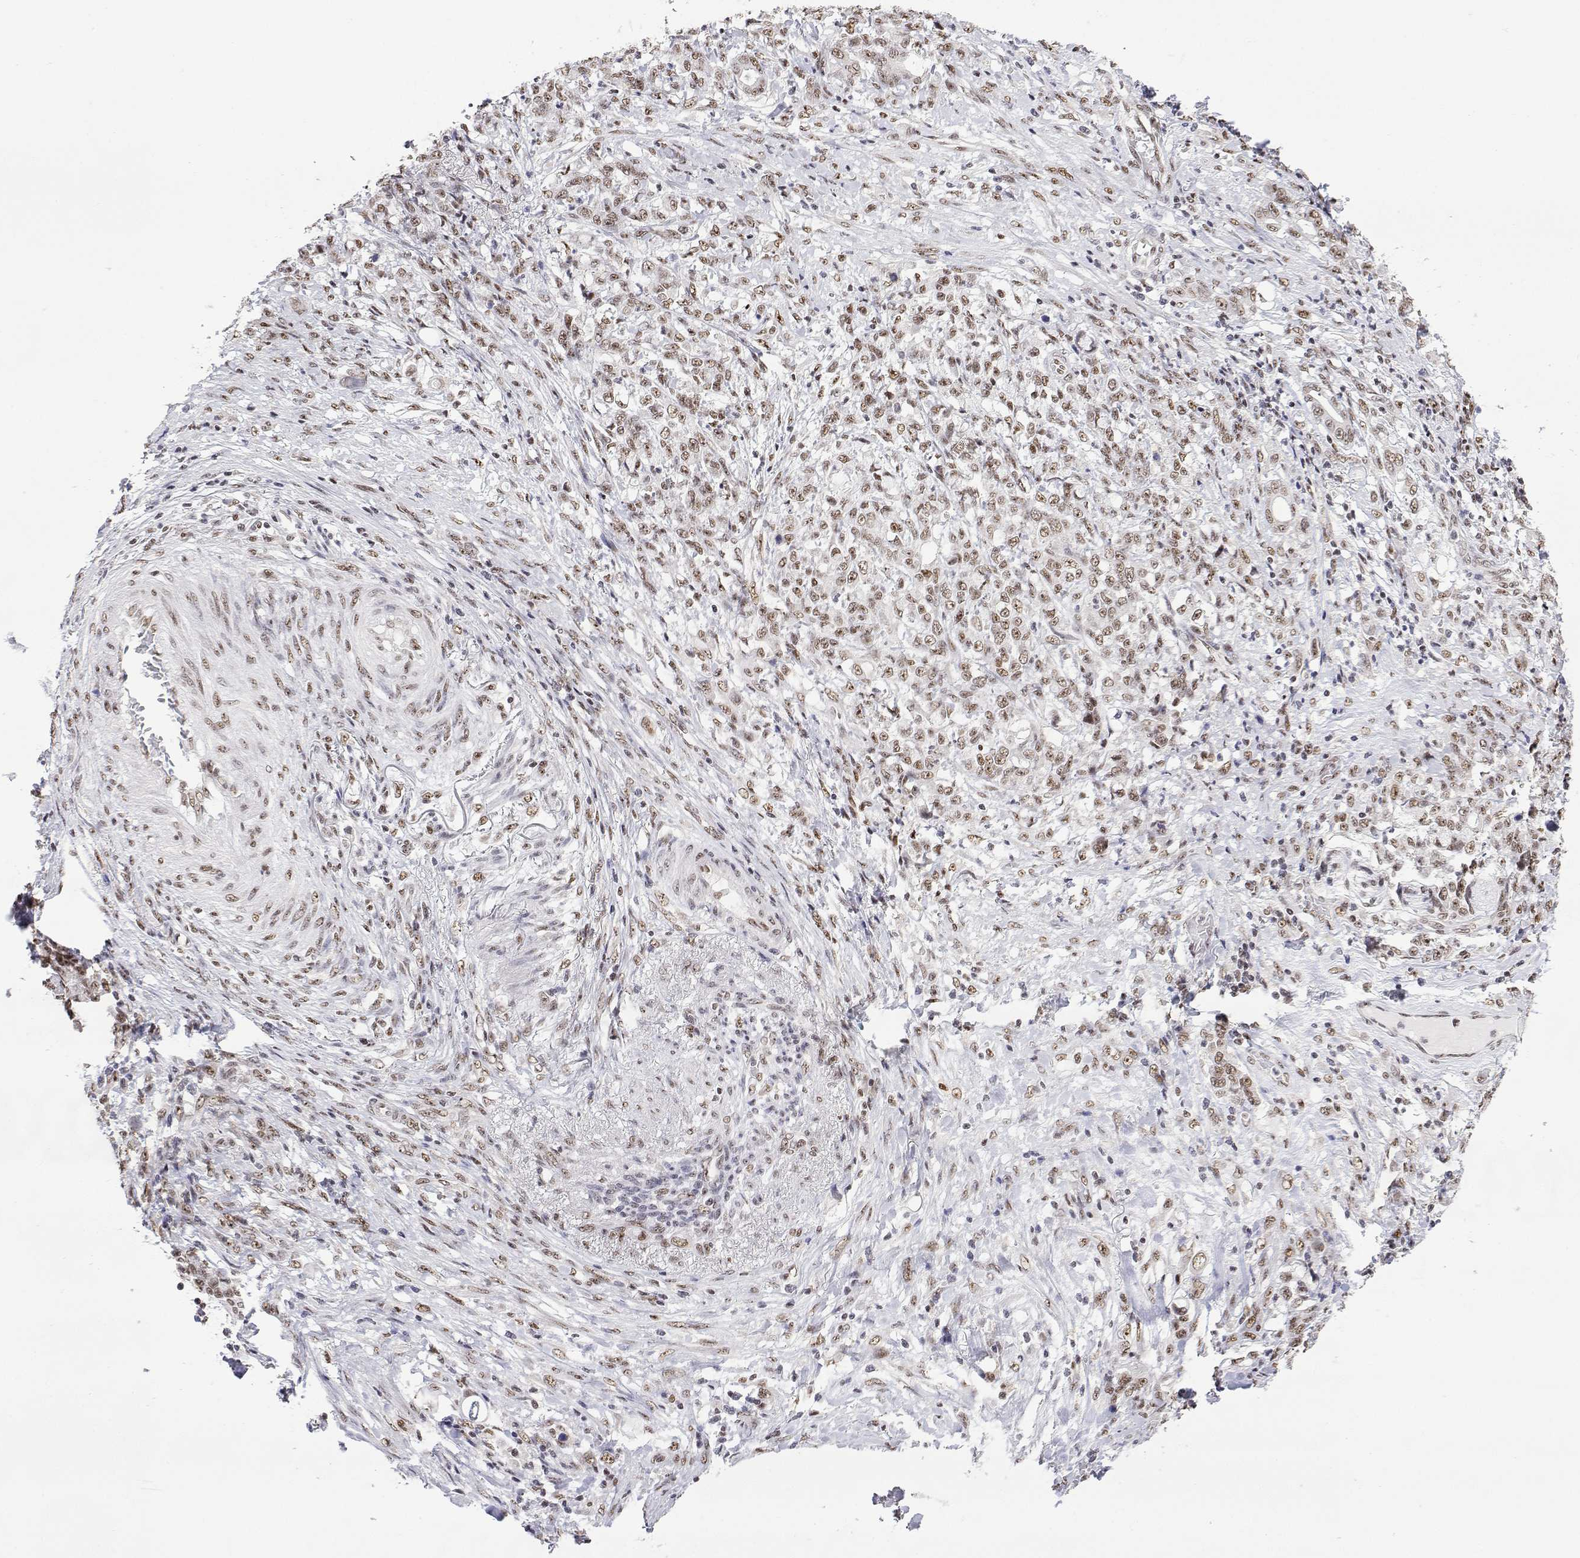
{"staining": {"intensity": "moderate", "quantity": ">75%", "location": "nuclear"}, "tissue": "stomach cancer", "cell_type": "Tumor cells", "image_type": "cancer", "snomed": [{"axis": "morphology", "description": "Adenocarcinoma, NOS"}, {"axis": "topography", "description": "Stomach"}], "caption": "This is a photomicrograph of immunohistochemistry staining of stomach cancer (adenocarcinoma), which shows moderate positivity in the nuclear of tumor cells.", "gene": "ADAR", "patient": {"sex": "female", "age": 79}}